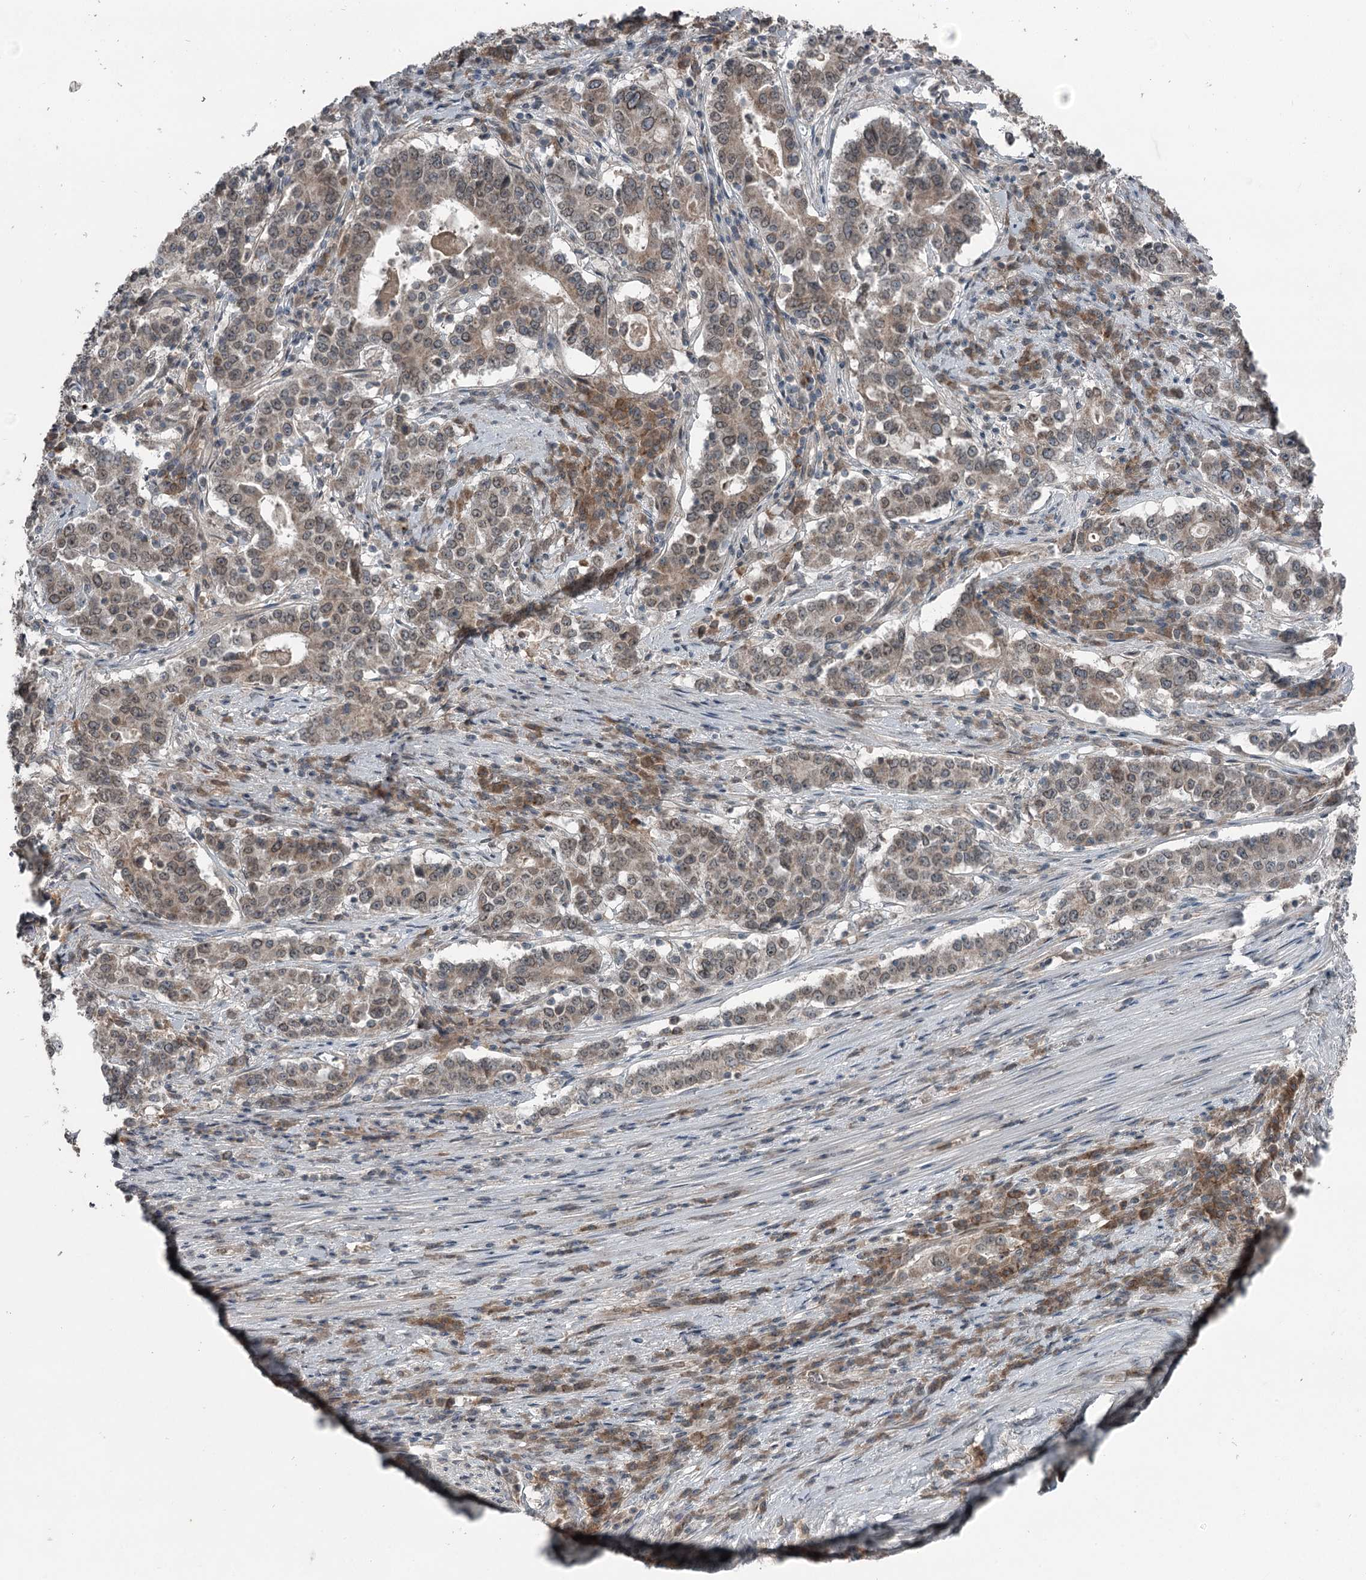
{"staining": {"intensity": "weak", "quantity": "25%-75%", "location": "cytoplasmic/membranous"}, "tissue": "stomach cancer", "cell_type": "Tumor cells", "image_type": "cancer", "snomed": [{"axis": "morphology", "description": "Adenocarcinoma, NOS"}, {"axis": "topography", "description": "Stomach"}], "caption": "The histopathology image demonstrates immunohistochemical staining of adenocarcinoma (stomach). There is weak cytoplasmic/membranous positivity is seen in about 25%-75% of tumor cells. (DAB (3,3'-diaminobenzidine) = brown stain, brightfield microscopy at high magnification).", "gene": "SLC39A8", "patient": {"sex": "male", "age": 59}}